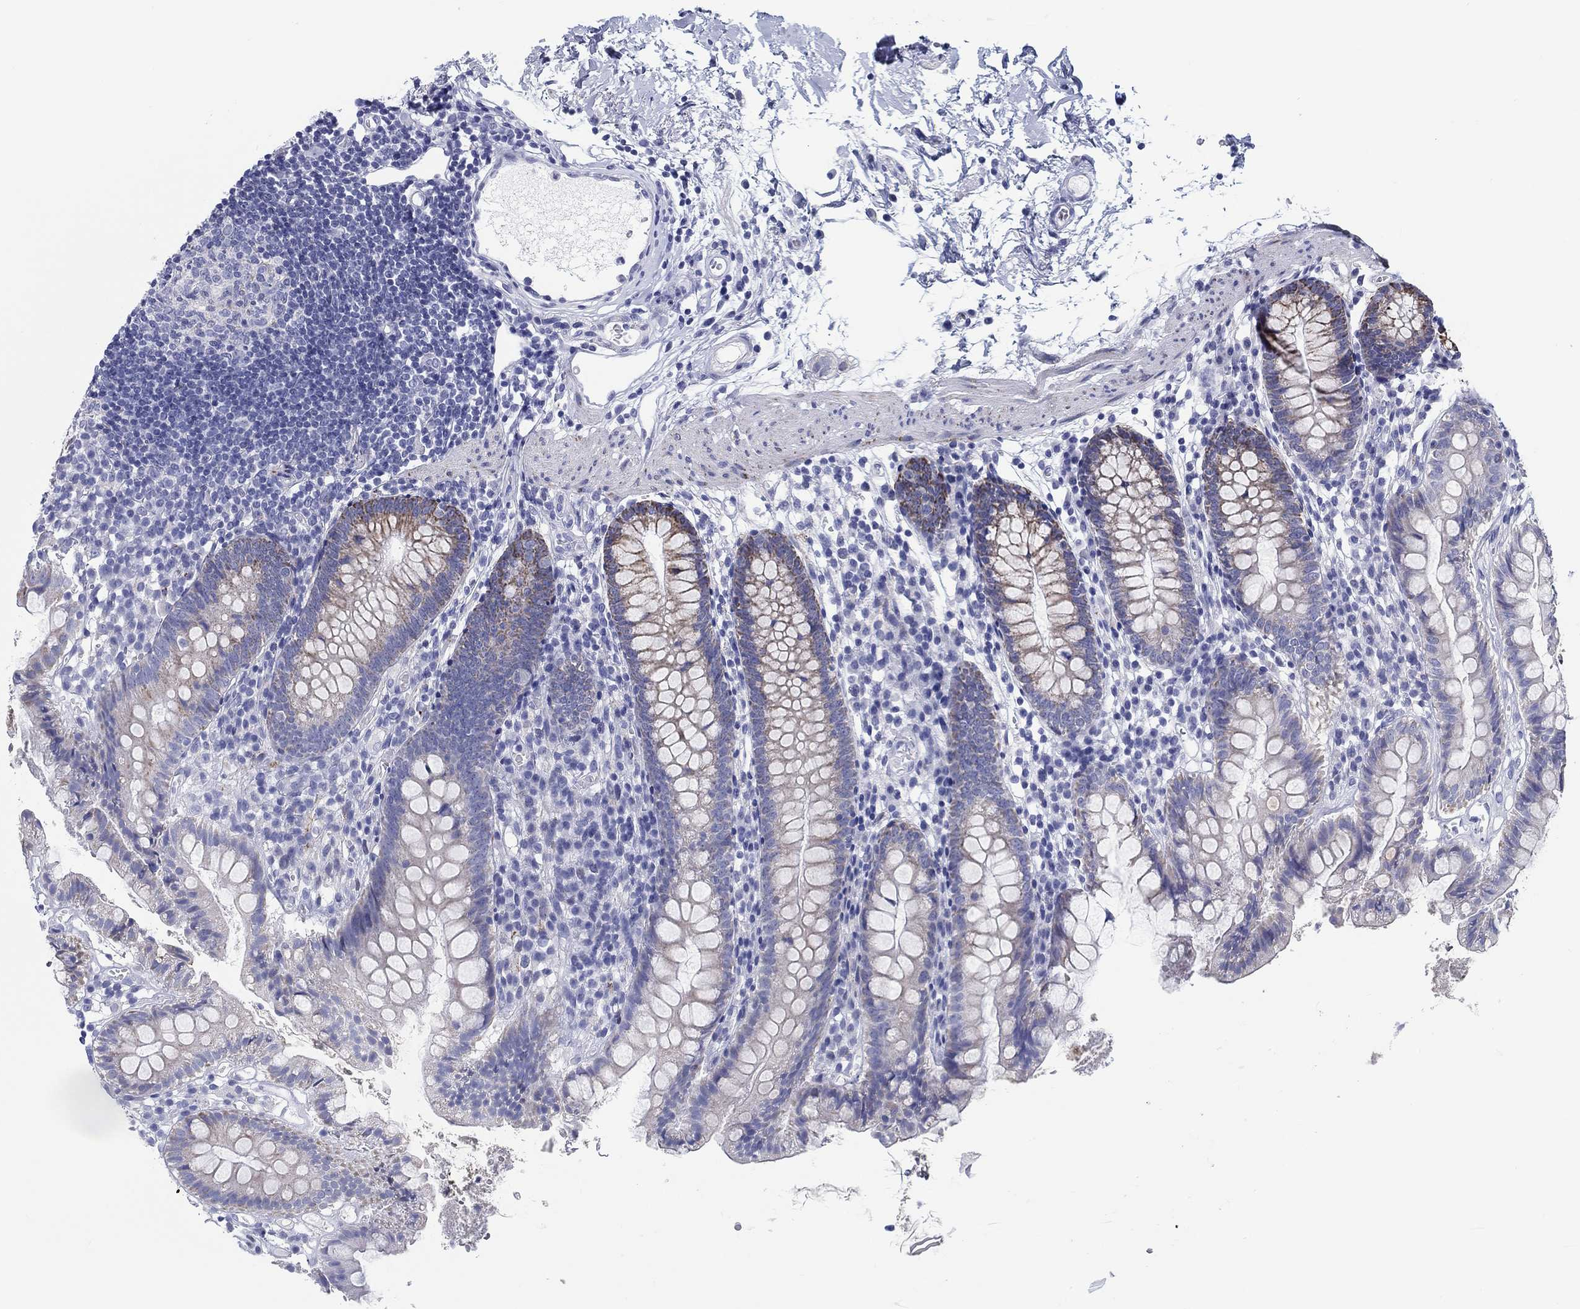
{"staining": {"intensity": "strong", "quantity": "<25%", "location": "cytoplasmic/membranous"}, "tissue": "small intestine", "cell_type": "Glandular cells", "image_type": "normal", "snomed": [{"axis": "morphology", "description": "Normal tissue, NOS"}, {"axis": "topography", "description": "Small intestine"}], "caption": "Immunohistochemical staining of normal small intestine displays <25% levels of strong cytoplasmic/membranous protein staining in about <25% of glandular cells.", "gene": "H1", "patient": {"sex": "female", "age": 90}}